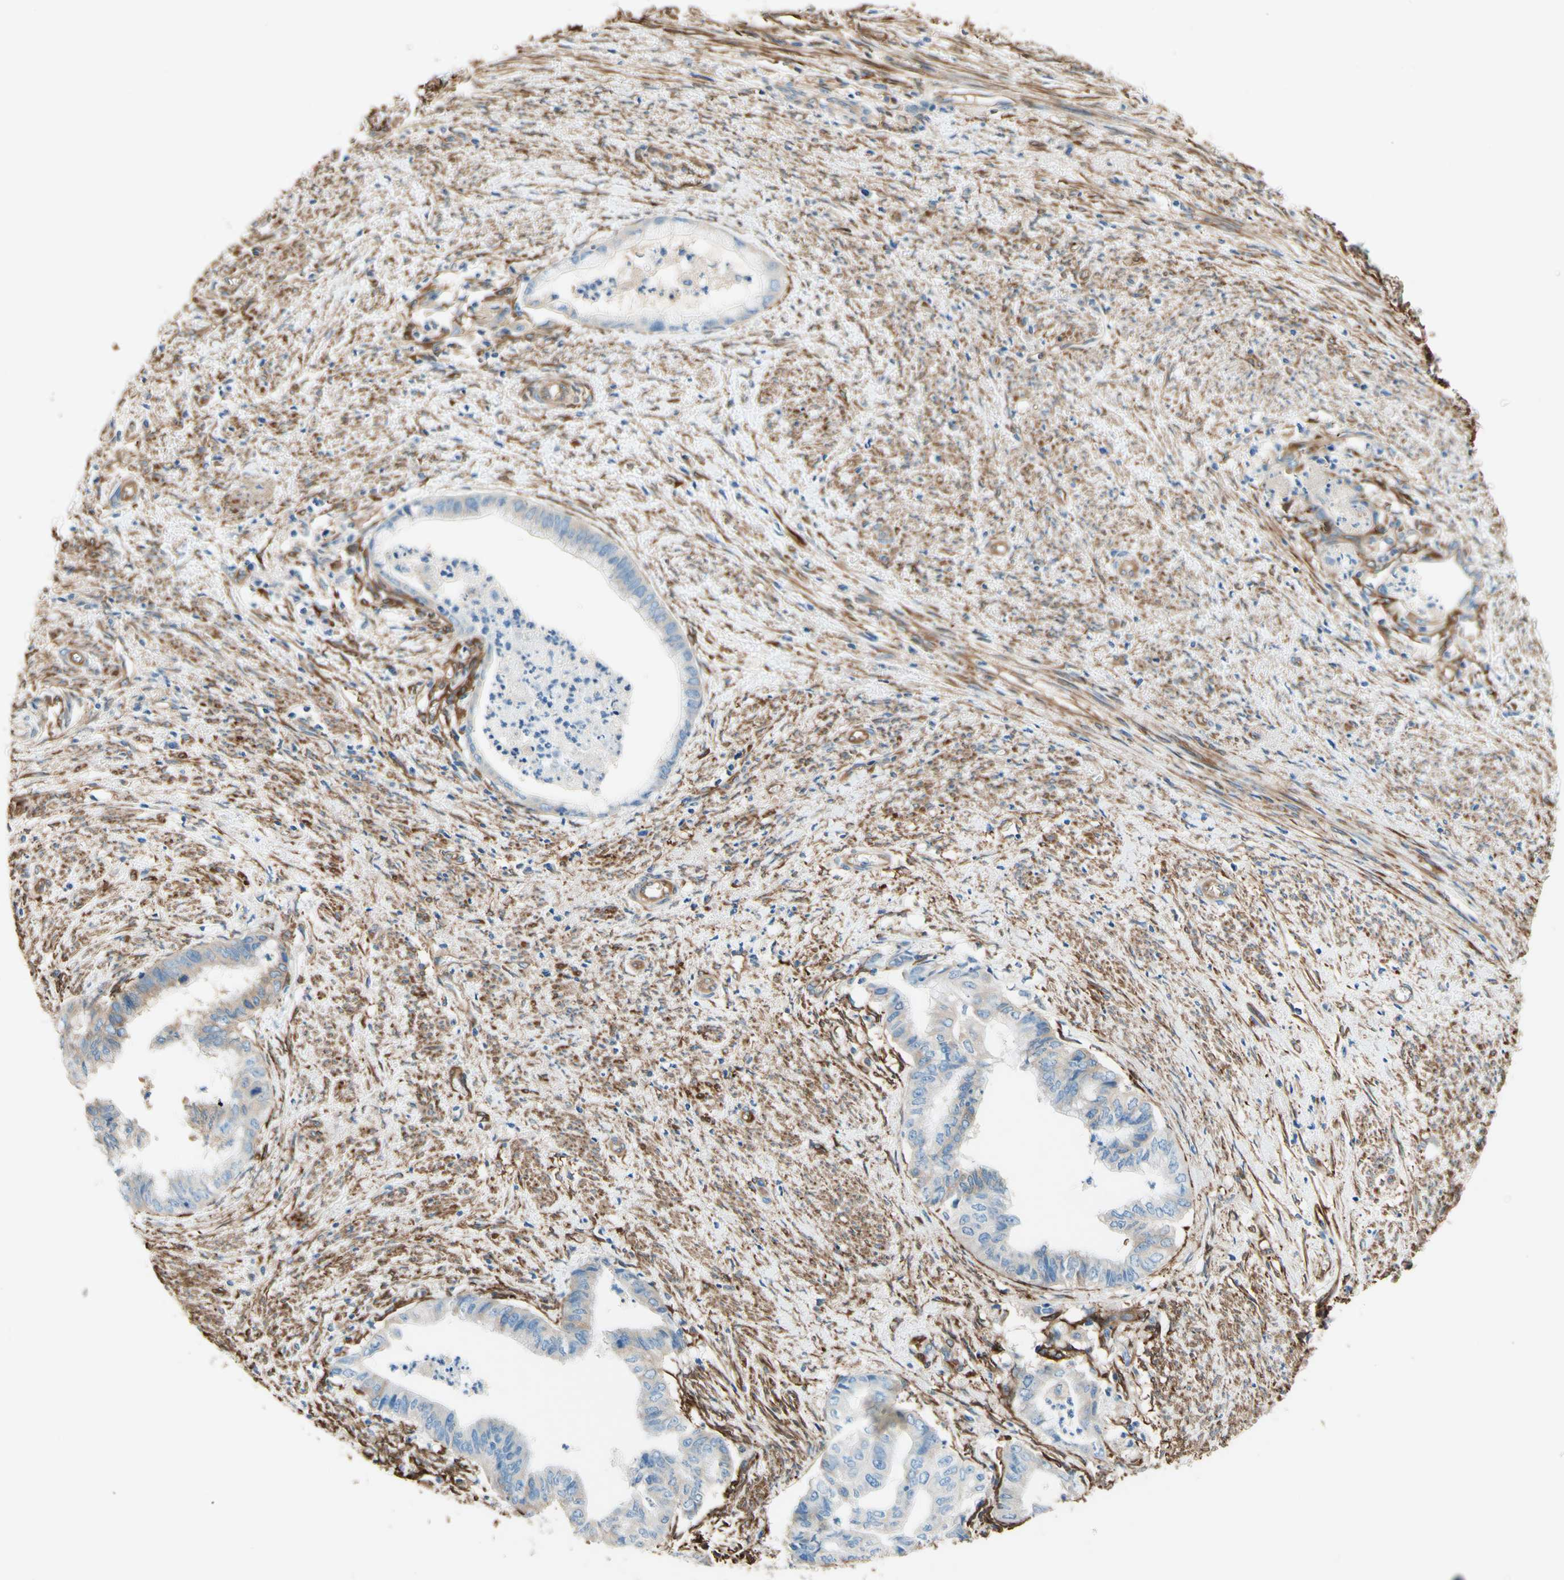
{"staining": {"intensity": "negative", "quantity": "none", "location": "none"}, "tissue": "endometrial cancer", "cell_type": "Tumor cells", "image_type": "cancer", "snomed": [{"axis": "morphology", "description": "Necrosis, NOS"}, {"axis": "morphology", "description": "Adenocarcinoma, NOS"}, {"axis": "topography", "description": "Endometrium"}], "caption": "Histopathology image shows no protein staining in tumor cells of endometrial adenocarcinoma tissue.", "gene": "DPYSL3", "patient": {"sex": "female", "age": 79}}